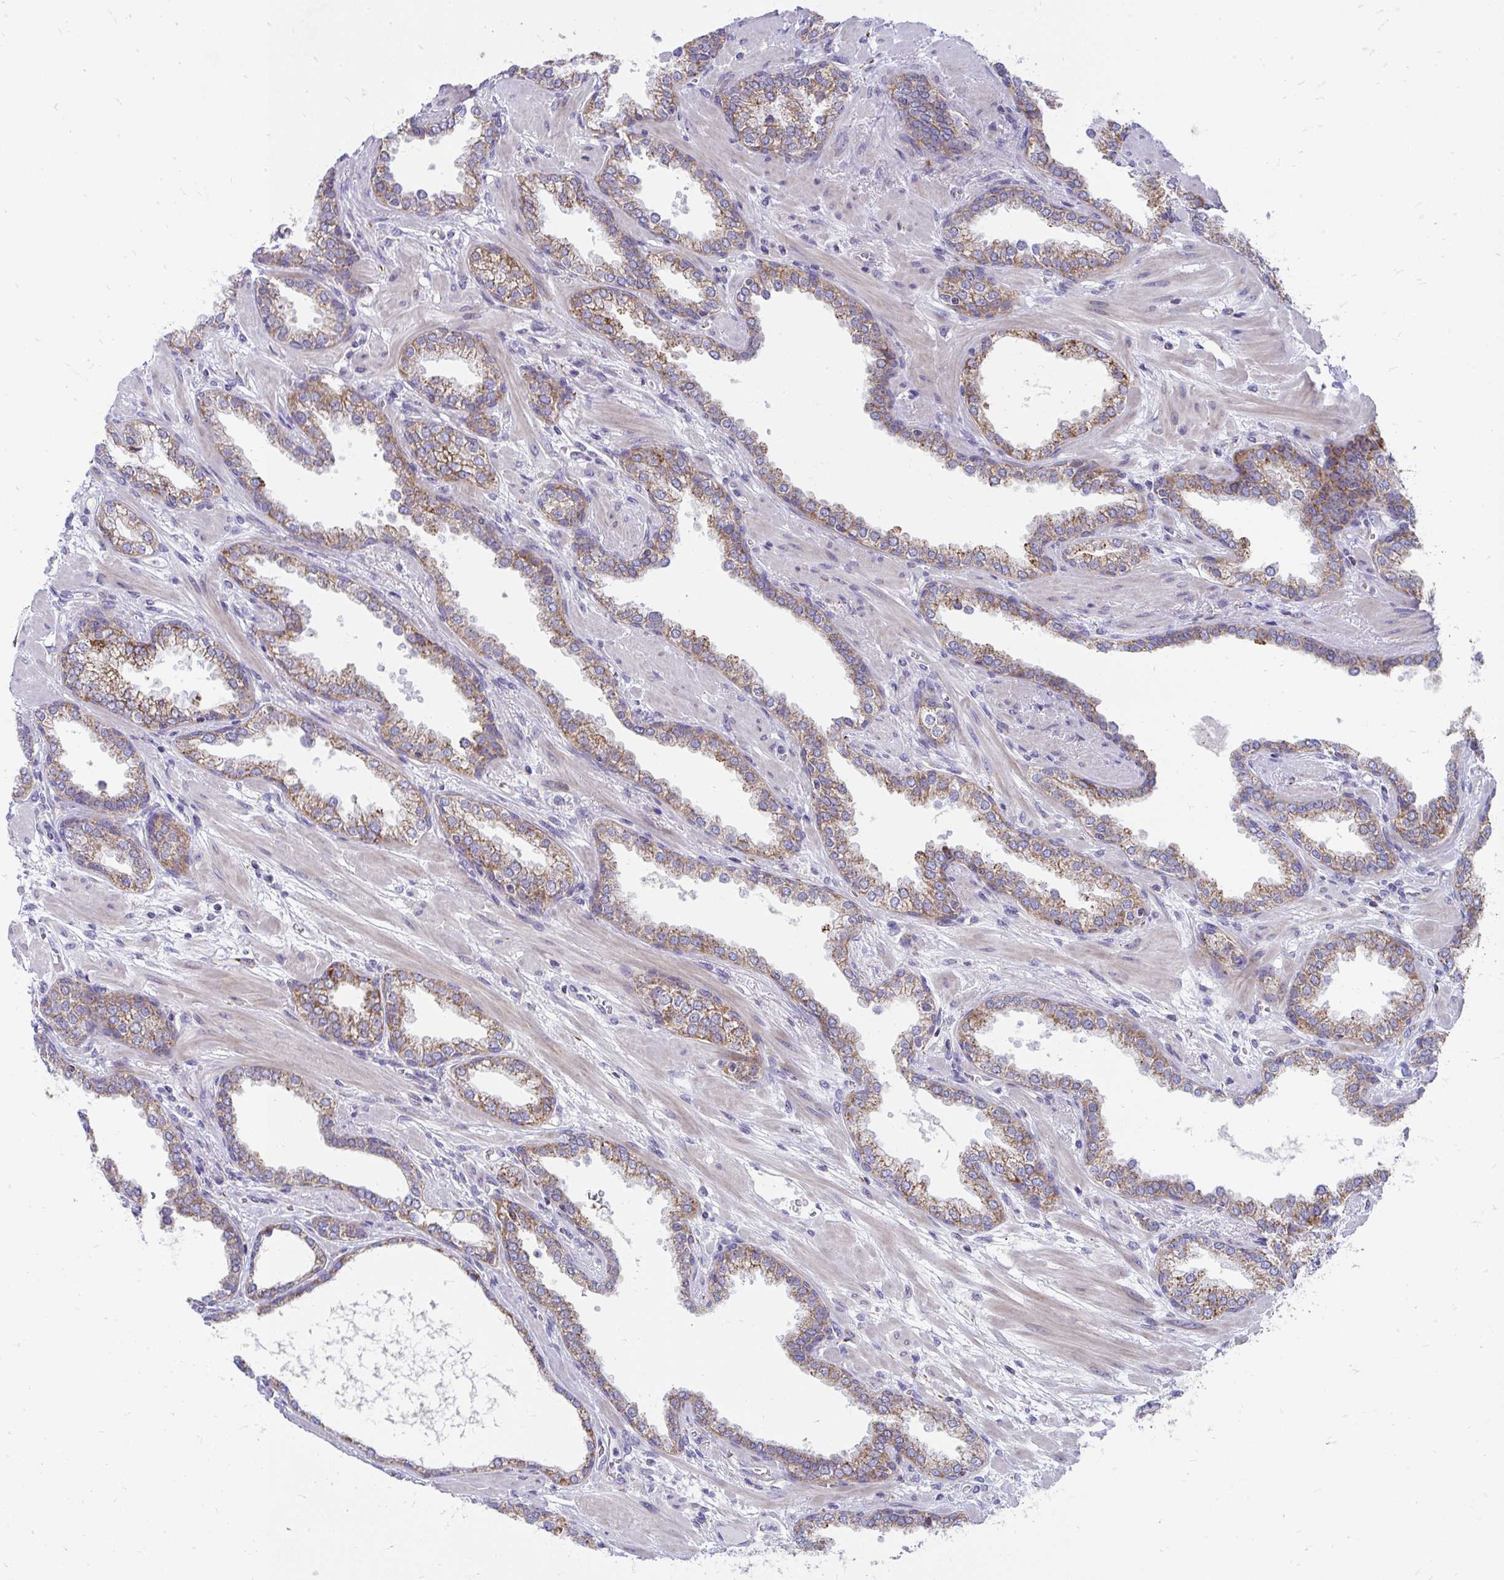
{"staining": {"intensity": "moderate", "quantity": ">75%", "location": "cytoplasmic/membranous"}, "tissue": "prostate cancer", "cell_type": "Tumor cells", "image_type": "cancer", "snomed": [{"axis": "morphology", "description": "Adenocarcinoma, High grade"}, {"axis": "topography", "description": "Prostate"}], "caption": "Immunohistochemistry histopathology image of neoplastic tissue: high-grade adenocarcinoma (prostate) stained using immunohistochemistry (IHC) reveals medium levels of moderate protein expression localized specifically in the cytoplasmic/membranous of tumor cells, appearing as a cytoplasmic/membranous brown color.", "gene": "IL37", "patient": {"sex": "male", "age": 60}}